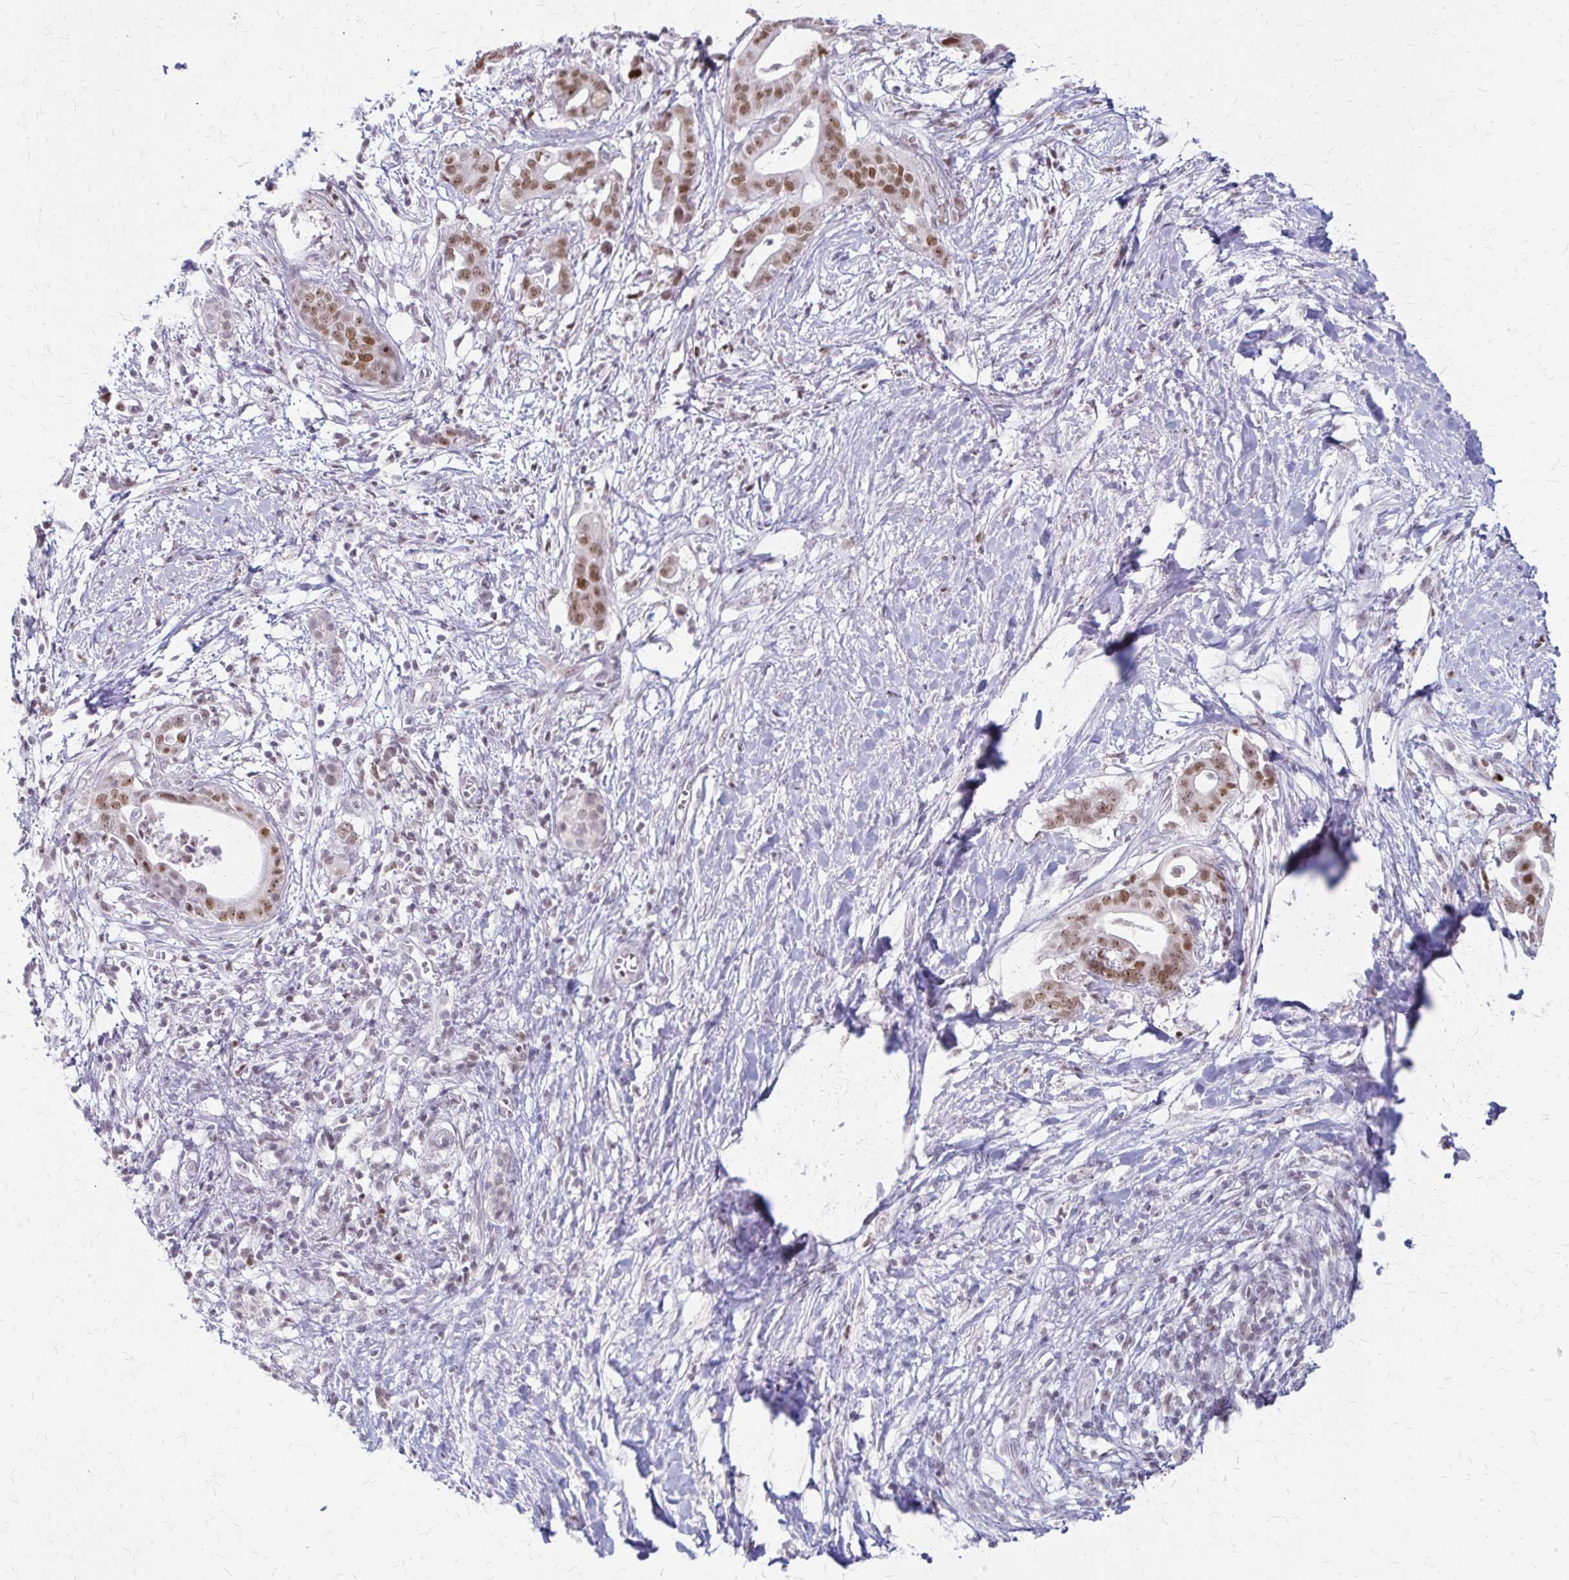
{"staining": {"intensity": "moderate", "quantity": ">75%", "location": "nuclear"}, "tissue": "pancreatic cancer", "cell_type": "Tumor cells", "image_type": "cancer", "snomed": [{"axis": "morphology", "description": "Adenocarcinoma, NOS"}, {"axis": "topography", "description": "Pancreas"}], "caption": "Protein expression analysis of pancreatic cancer (adenocarcinoma) displays moderate nuclear positivity in about >75% of tumor cells.", "gene": "EED", "patient": {"sex": "male", "age": 61}}